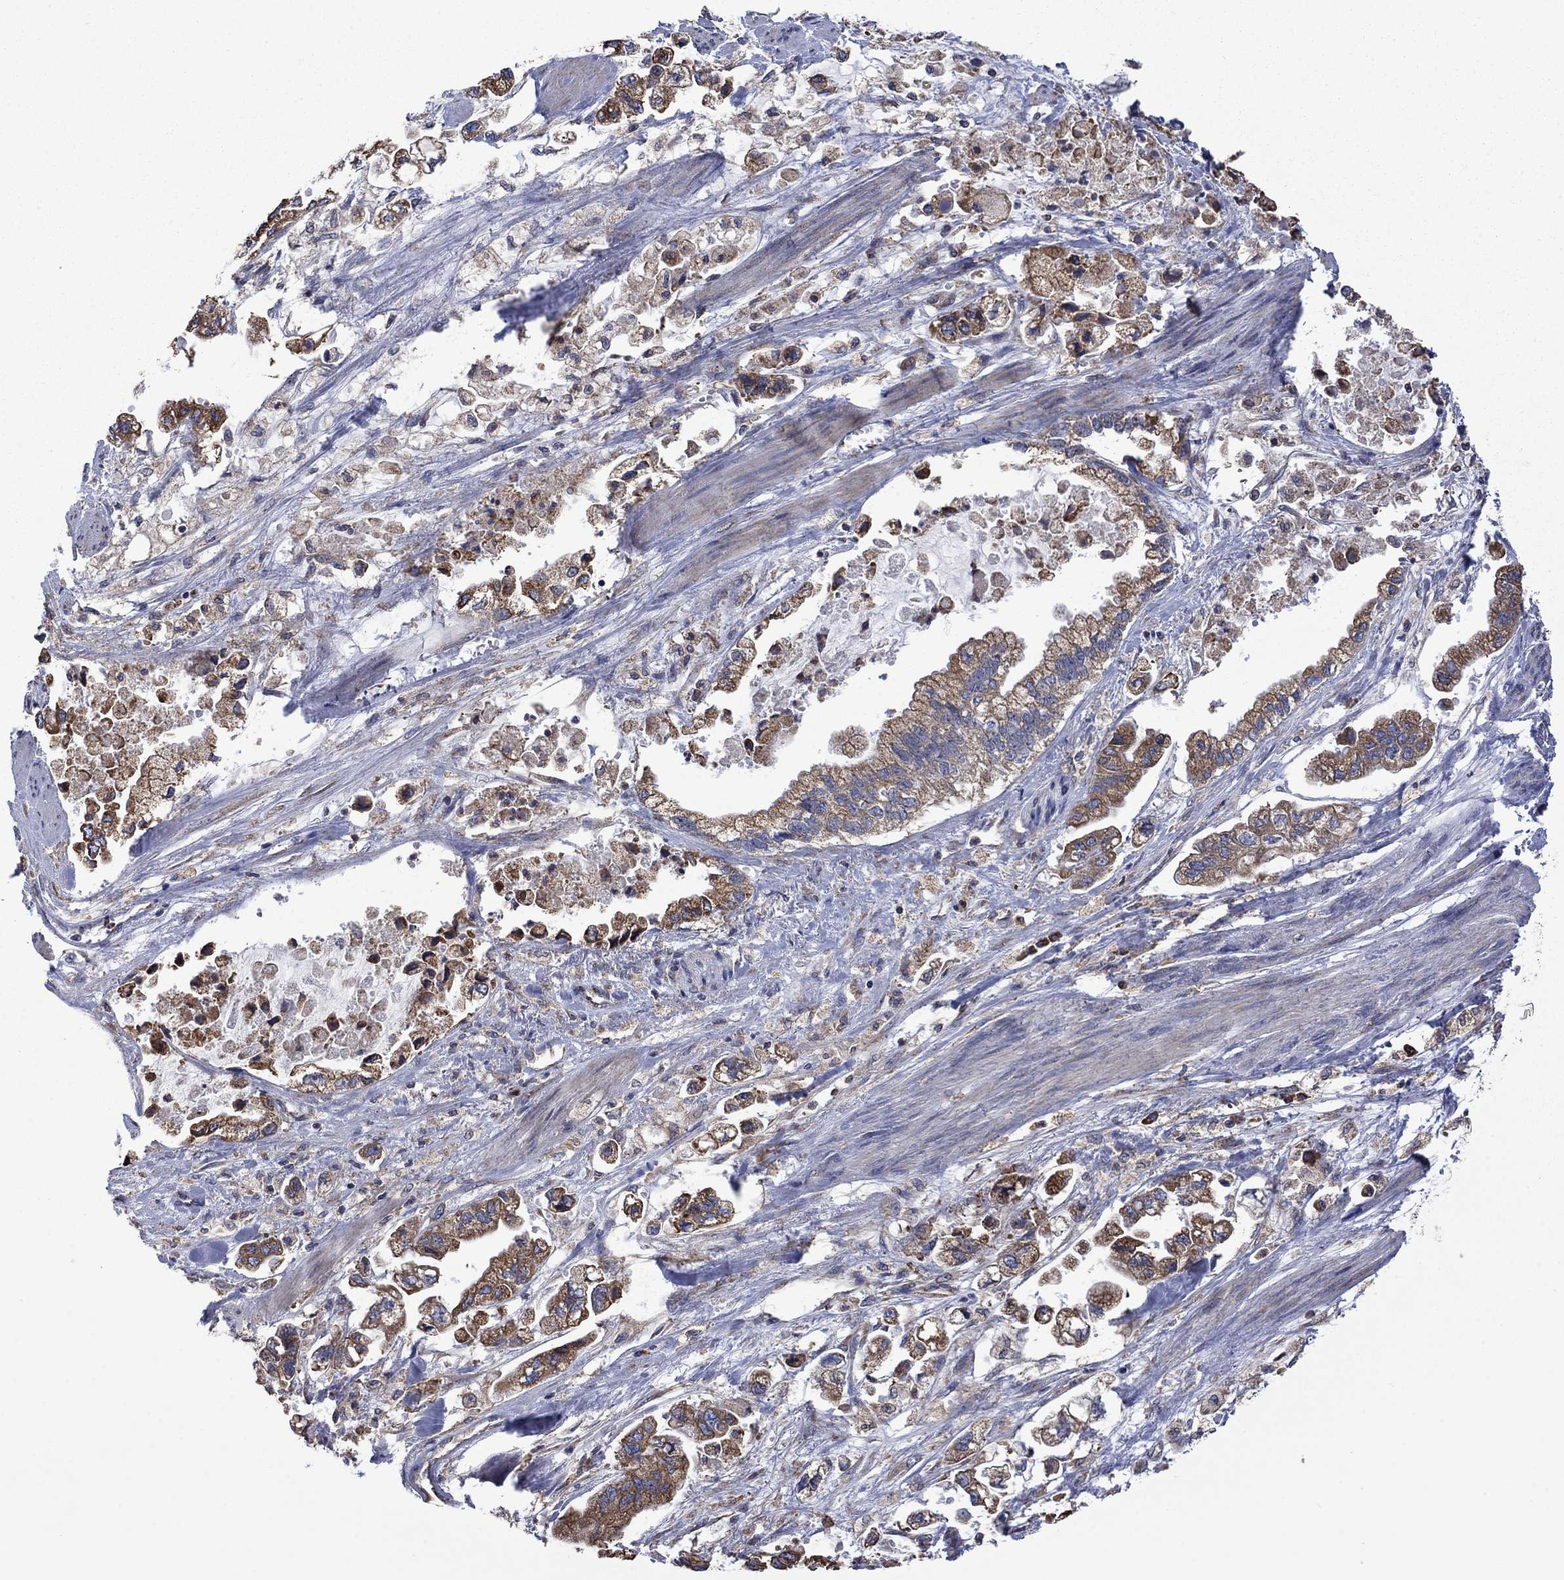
{"staining": {"intensity": "strong", "quantity": "25%-75%", "location": "cytoplasmic/membranous"}, "tissue": "stomach cancer", "cell_type": "Tumor cells", "image_type": "cancer", "snomed": [{"axis": "morphology", "description": "Normal tissue, NOS"}, {"axis": "morphology", "description": "Adenocarcinoma, NOS"}, {"axis": "topography", "description": "Stomach"}], "caption": "Stomach cancer (adenocarcinoma) tissue reveals strong cytoplasmic/membranous positivity in approximately 25%-75% of tumor cells", "gene": "FURIN", "patient": {"sex": "male", "age": 62}}